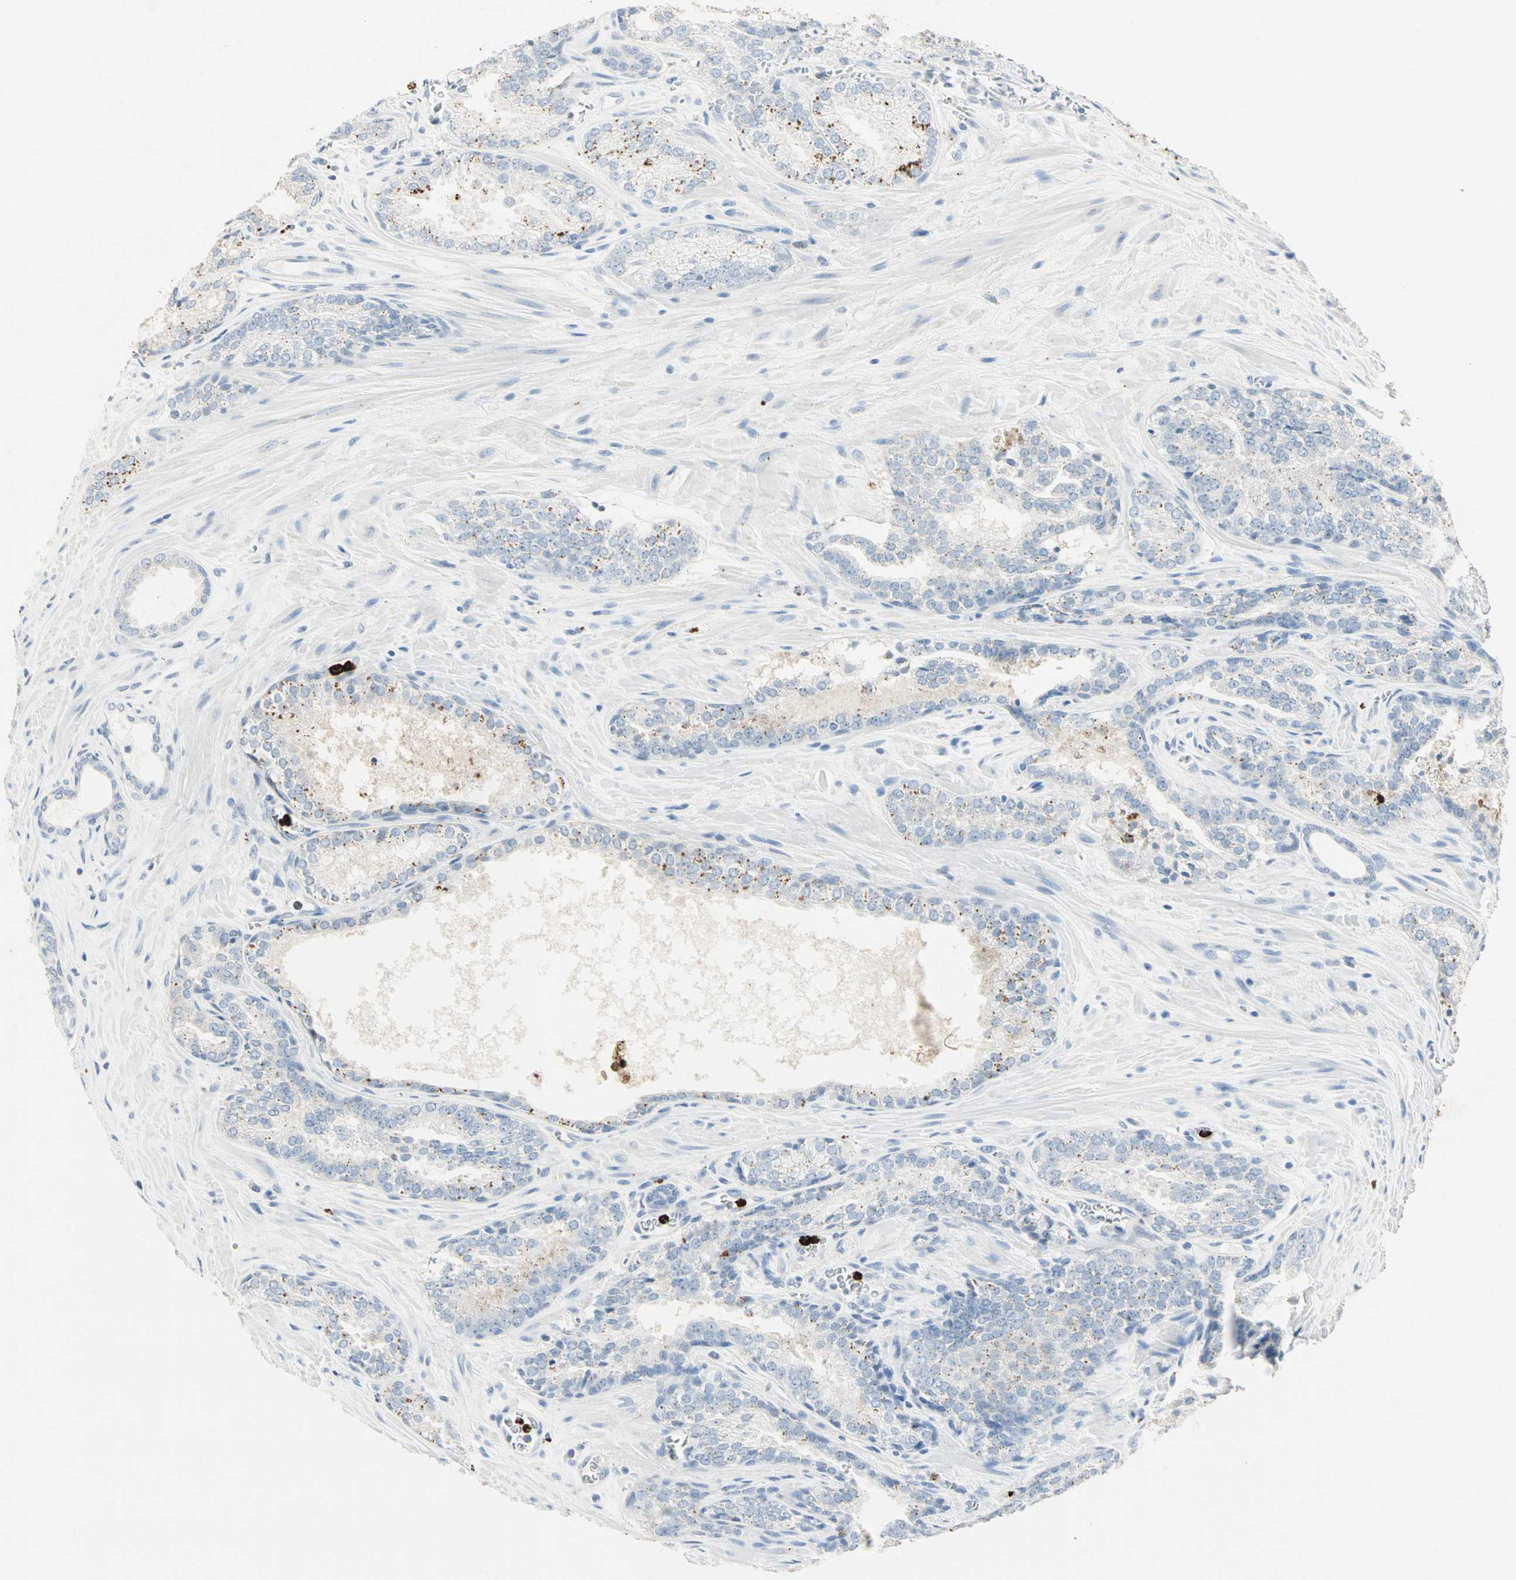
{"staining": {"intensity": "moderate", "quantity": "<25%", "location": "cytoplasmic/membranous"}, "tissue": "prostate cancer", "cell_type": "Tumor cells", "image_type": "cancer", "snomed": [{"axis": "morphology", "description": "Adenocarcinoma, Low grade"}, {"axis": "topography", "description": "Prostate"}], "caption": "IHC micrograph of neoplastic tissue: low-grade adenocarcinoma (prostate) stained using IHC exhibits low levels of moderate protein expression localized specifically in the cytoplasmic/membranous of tumor cells, appearing as a cytoplasmic/membranous brown color.", "gene": "CEACAM6", "patient": {"sex": "male", "age": 60}}